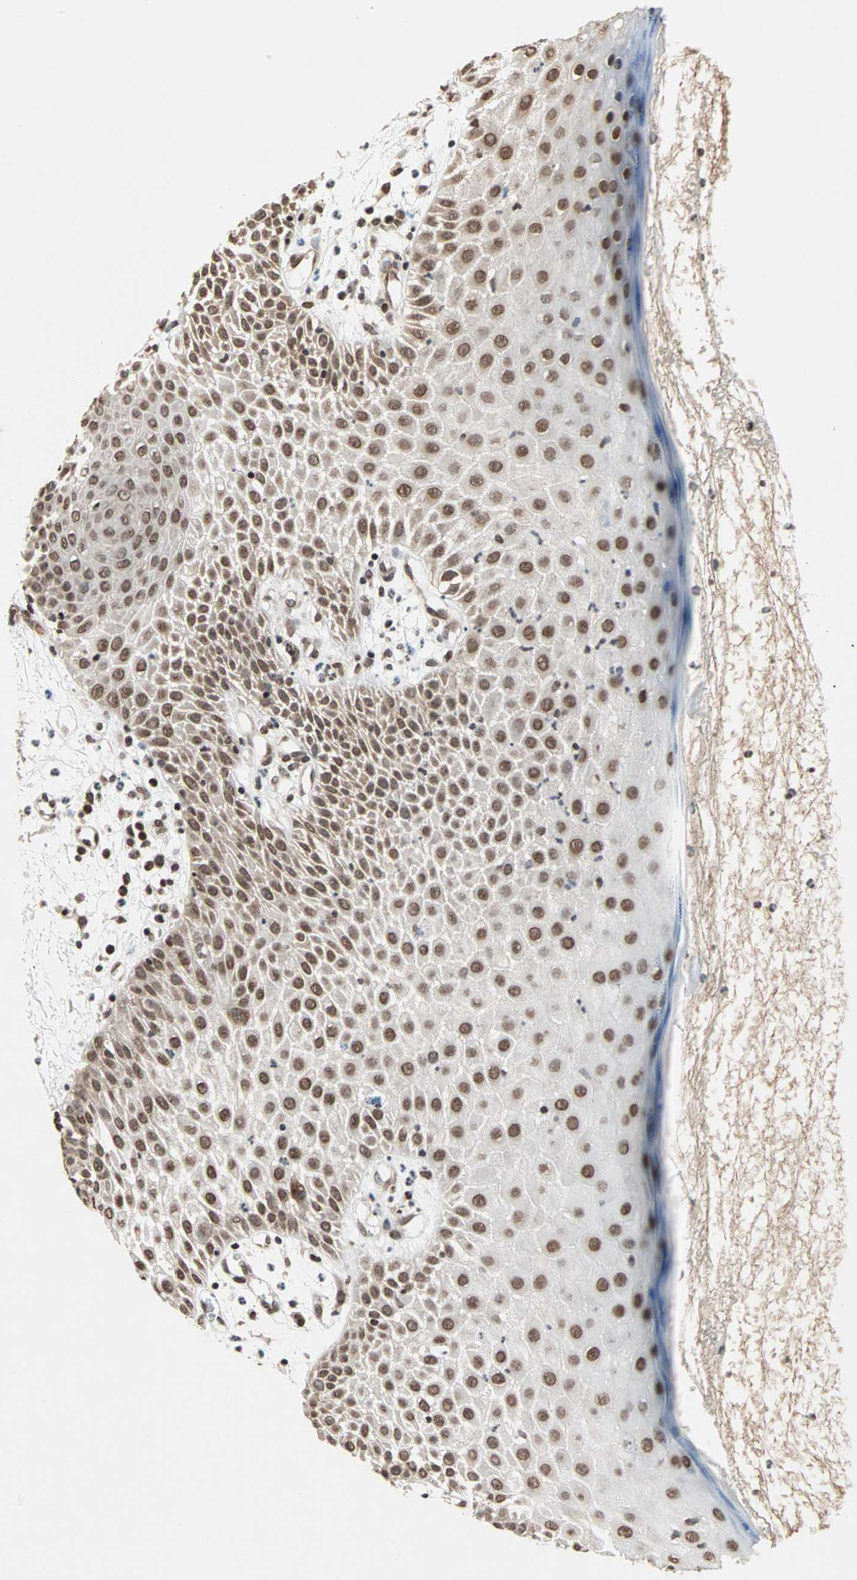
{"staining": {"intensity": "strong", "quantity": ">75%", "location": "nuclear"}, "tissue": "skin cancer", "cell_type": "Tumor cells", "image_type": "cancer", "snomed": [{"axis": "morphology", "description": "Squamous cell carcinoma, NOS"}, {"axis": "topography", "description": "Skin"}], "caption": "Skin cancer stained with immunohistochemistry (IHC) reveals strong nuclear expression in about >75% of tumor cells.", "gene": "DAZAP1", "patient": {"sex": "female", "age": 78}}